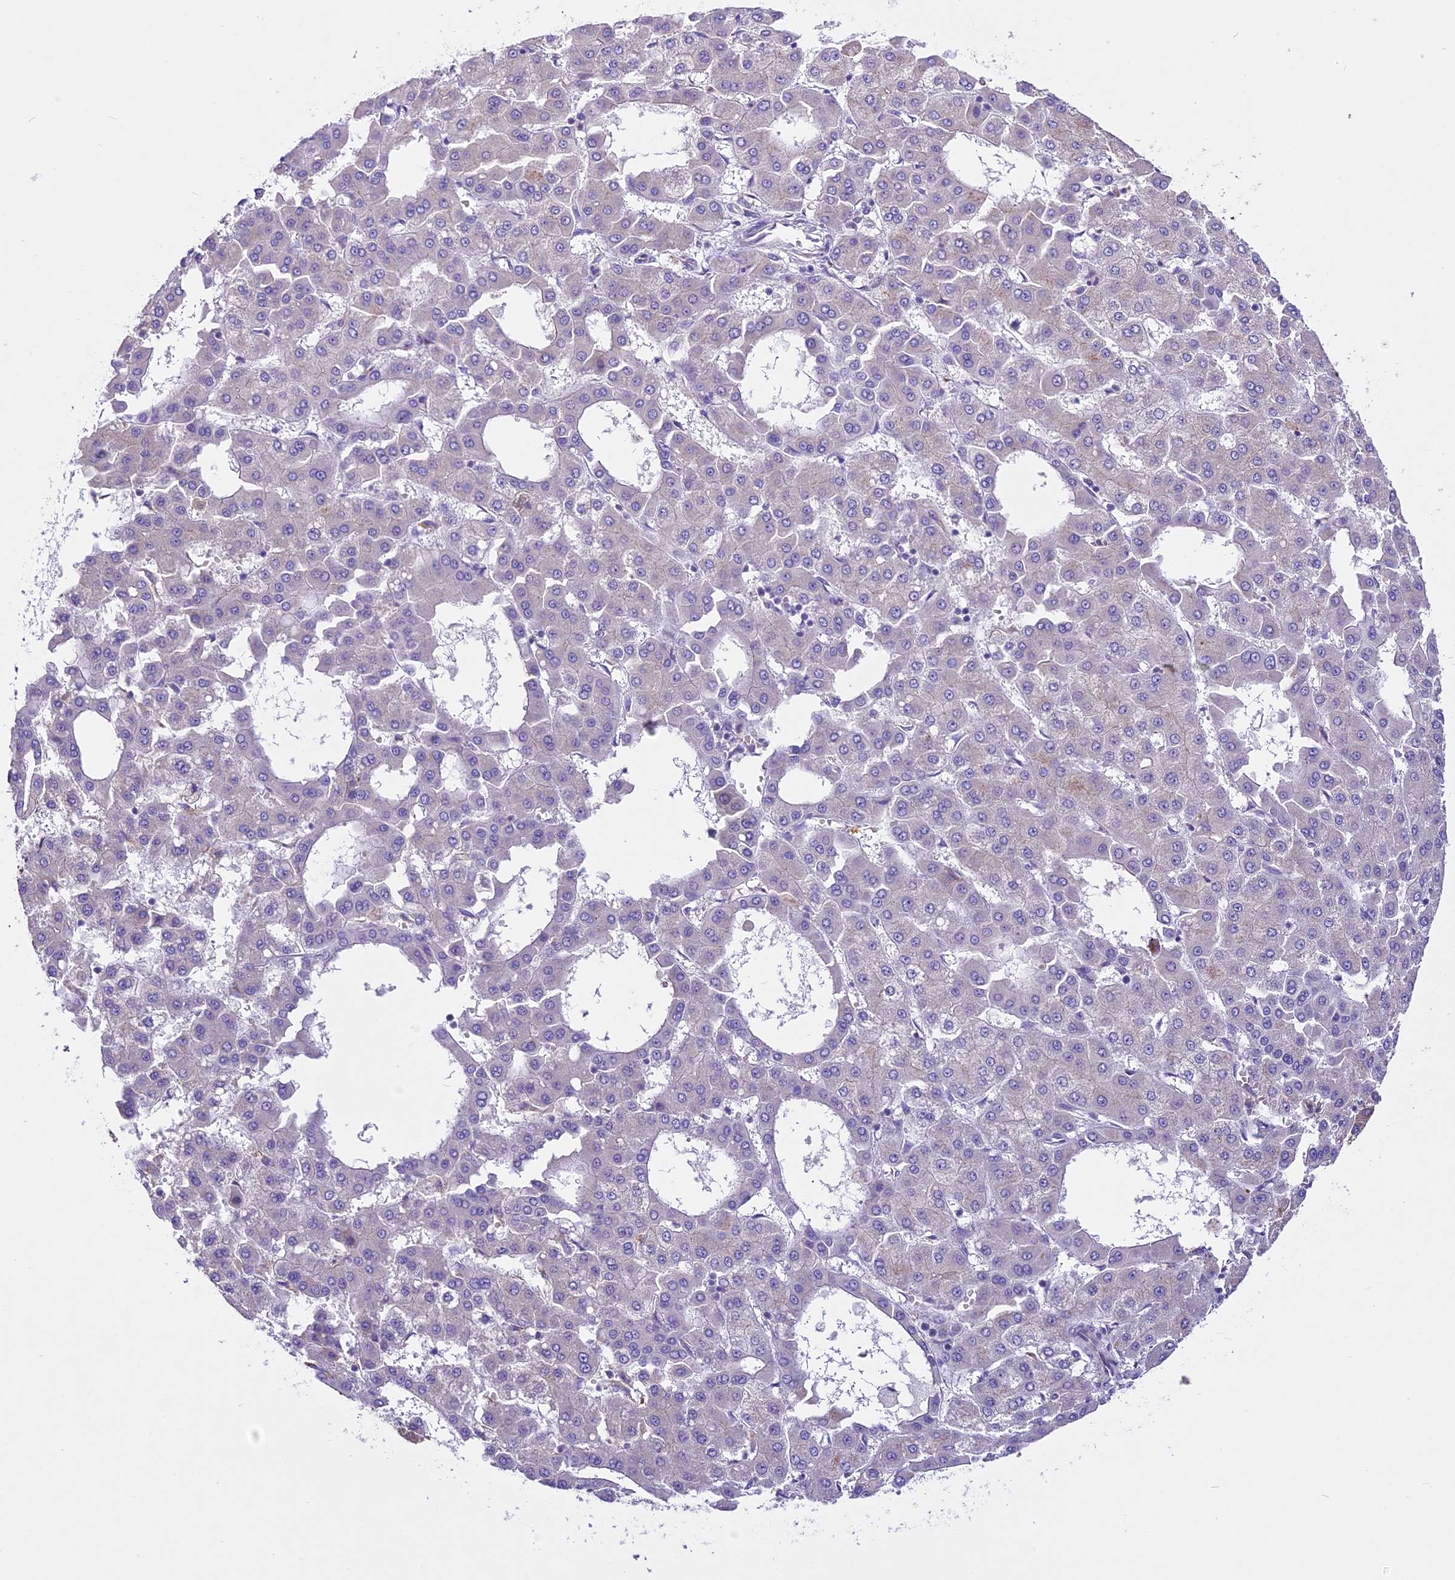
{"staining": {"intensity": "negative", "quantity": "none", "location": "none"}, "tissue": "liver cancer", "cell_type": "Tumor cells", "image_type": "cancer", "snomed": [{"axis": "morphology", "description": "Carcinoma, Hepatocellular, NOS"}, {"axis": "topography", "description": "Liver"}], "caption": "This is an IHC histopathology image of liver hepatocellular carcinoma. There is no expression in tumor cells.", "gene": "PEMT", "patient": {"sex": "male", "age": 47}}